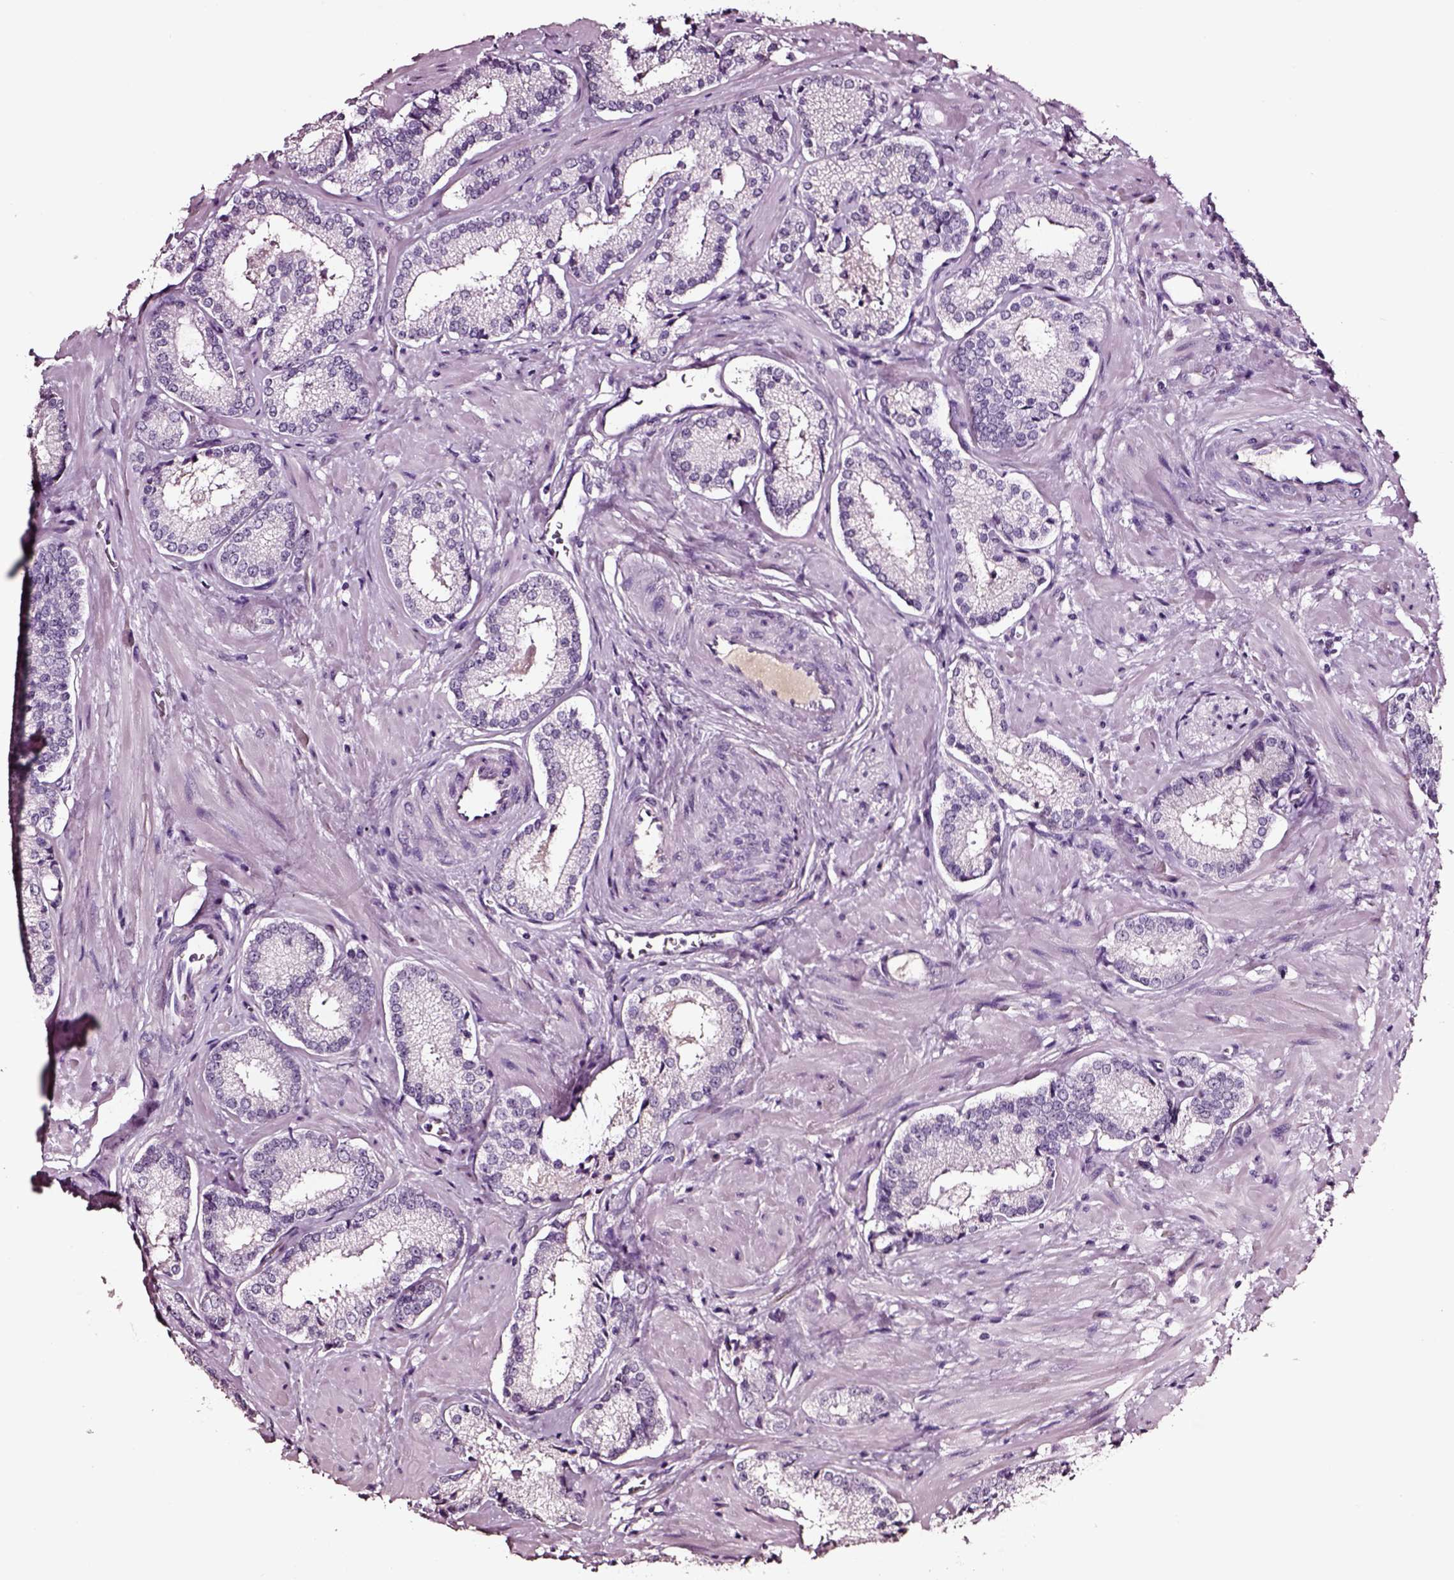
{"staining": {"intensity": "negative", "quantity": "none", "location": "none"}, "tissue": "prostate cancer", "cell_type": "Tumor cells", "image_type": "cancer", "snomed": [{"axis": "morphology", "description": "Adenocarcinoma, Low grade"}, {"axis": "topography", "description": "Prostate"}], "caption": "IHC histopathology image of neoplastic tissue: adenocarcinoma (low-grade) (prostate) stained with DAB exhibits no significant protein staining in tumor cells.", "gene": "SMIM17", "patient": {"sex": "male", "age": 56}}